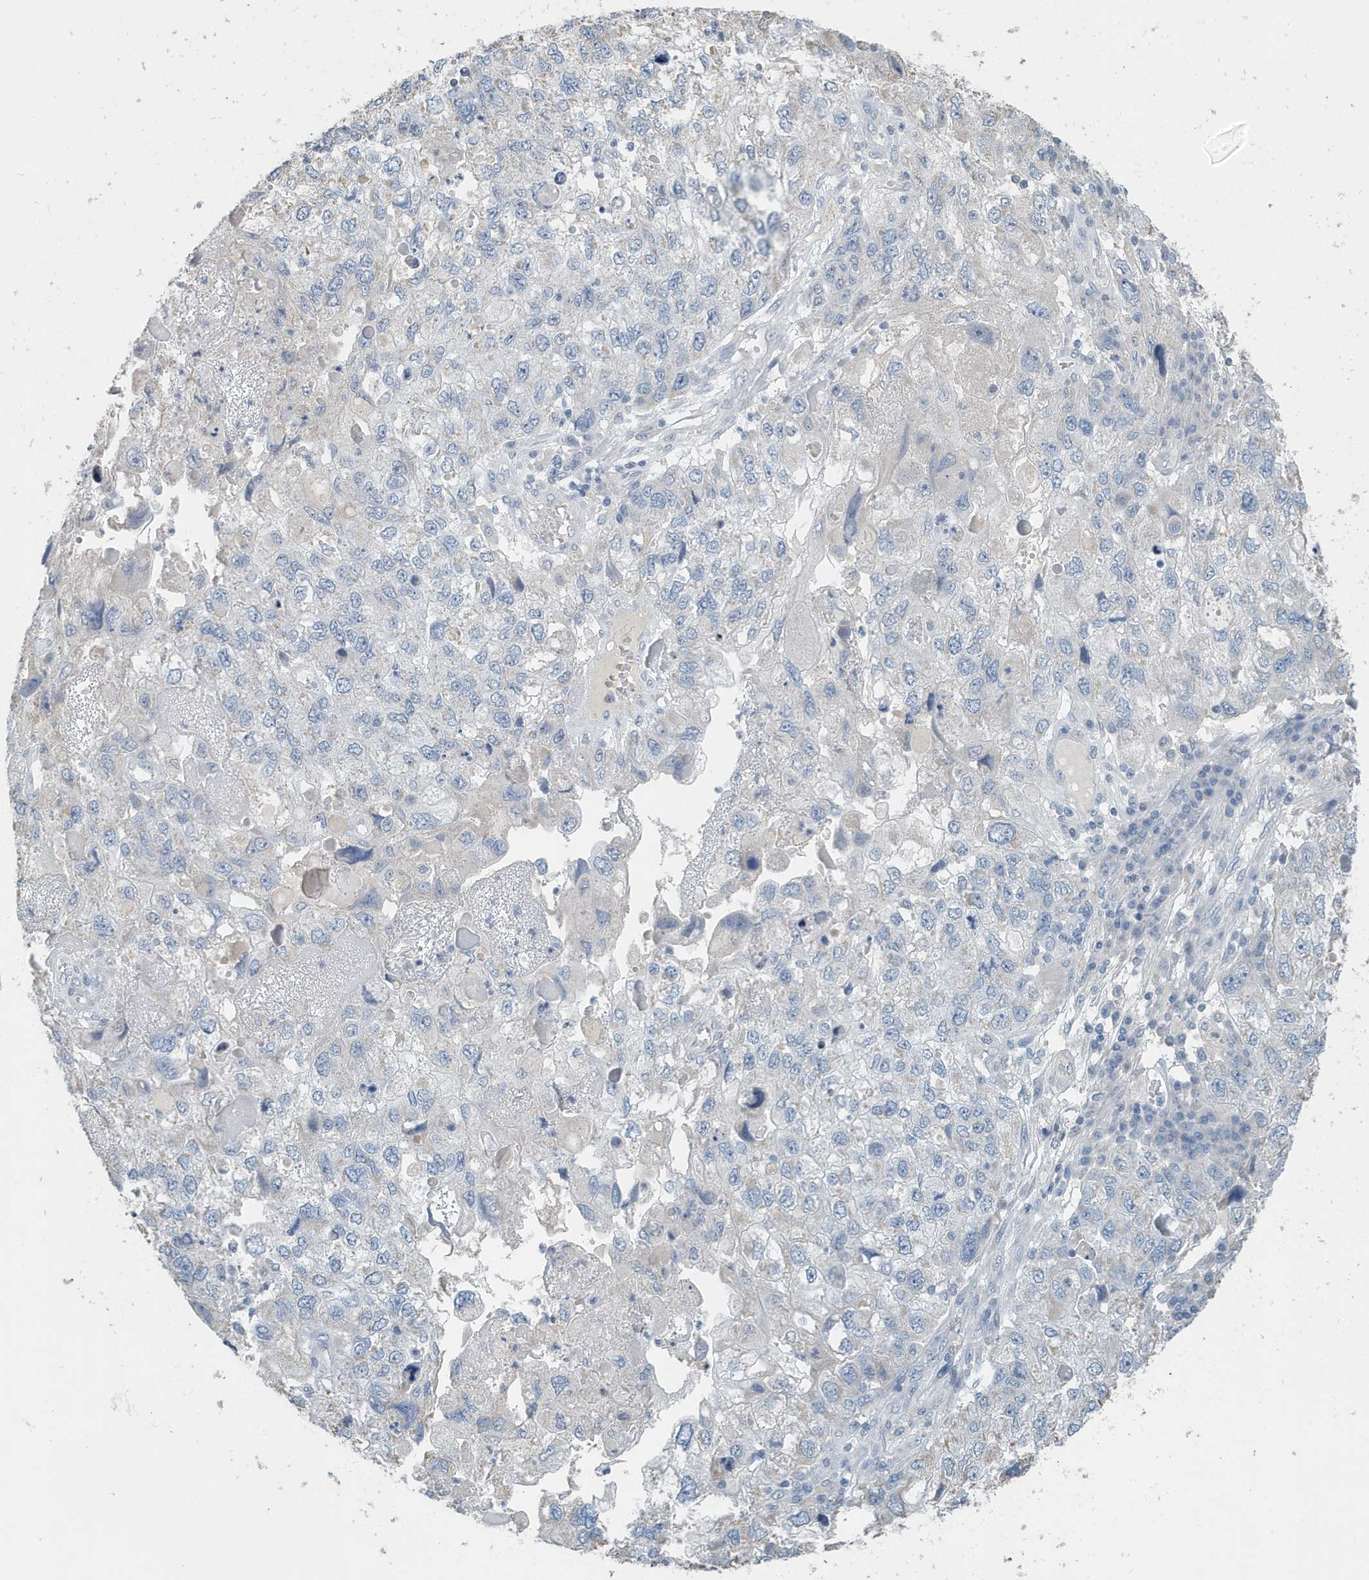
{"staining": {"intensity": "negative", "quantity": "none", "location": "none"}, "tissue": "endometrial cancer", "cell_type": "Tumor cells", "image_type": "cancer", "snomed": [{"axis": "morphology", "description": "Adenocarcinoma, NOS"}, {"axis": "topography", "description": "Endometrium"}], "caption": "An IHC photomicrograph of adenocarcinoma (endometrial) is shown. There is no staining in tumor cells of adenocarcinoma (endometrial).", "gene": "UGT2B4", "patient": {"sex": "female", "age": 49}}